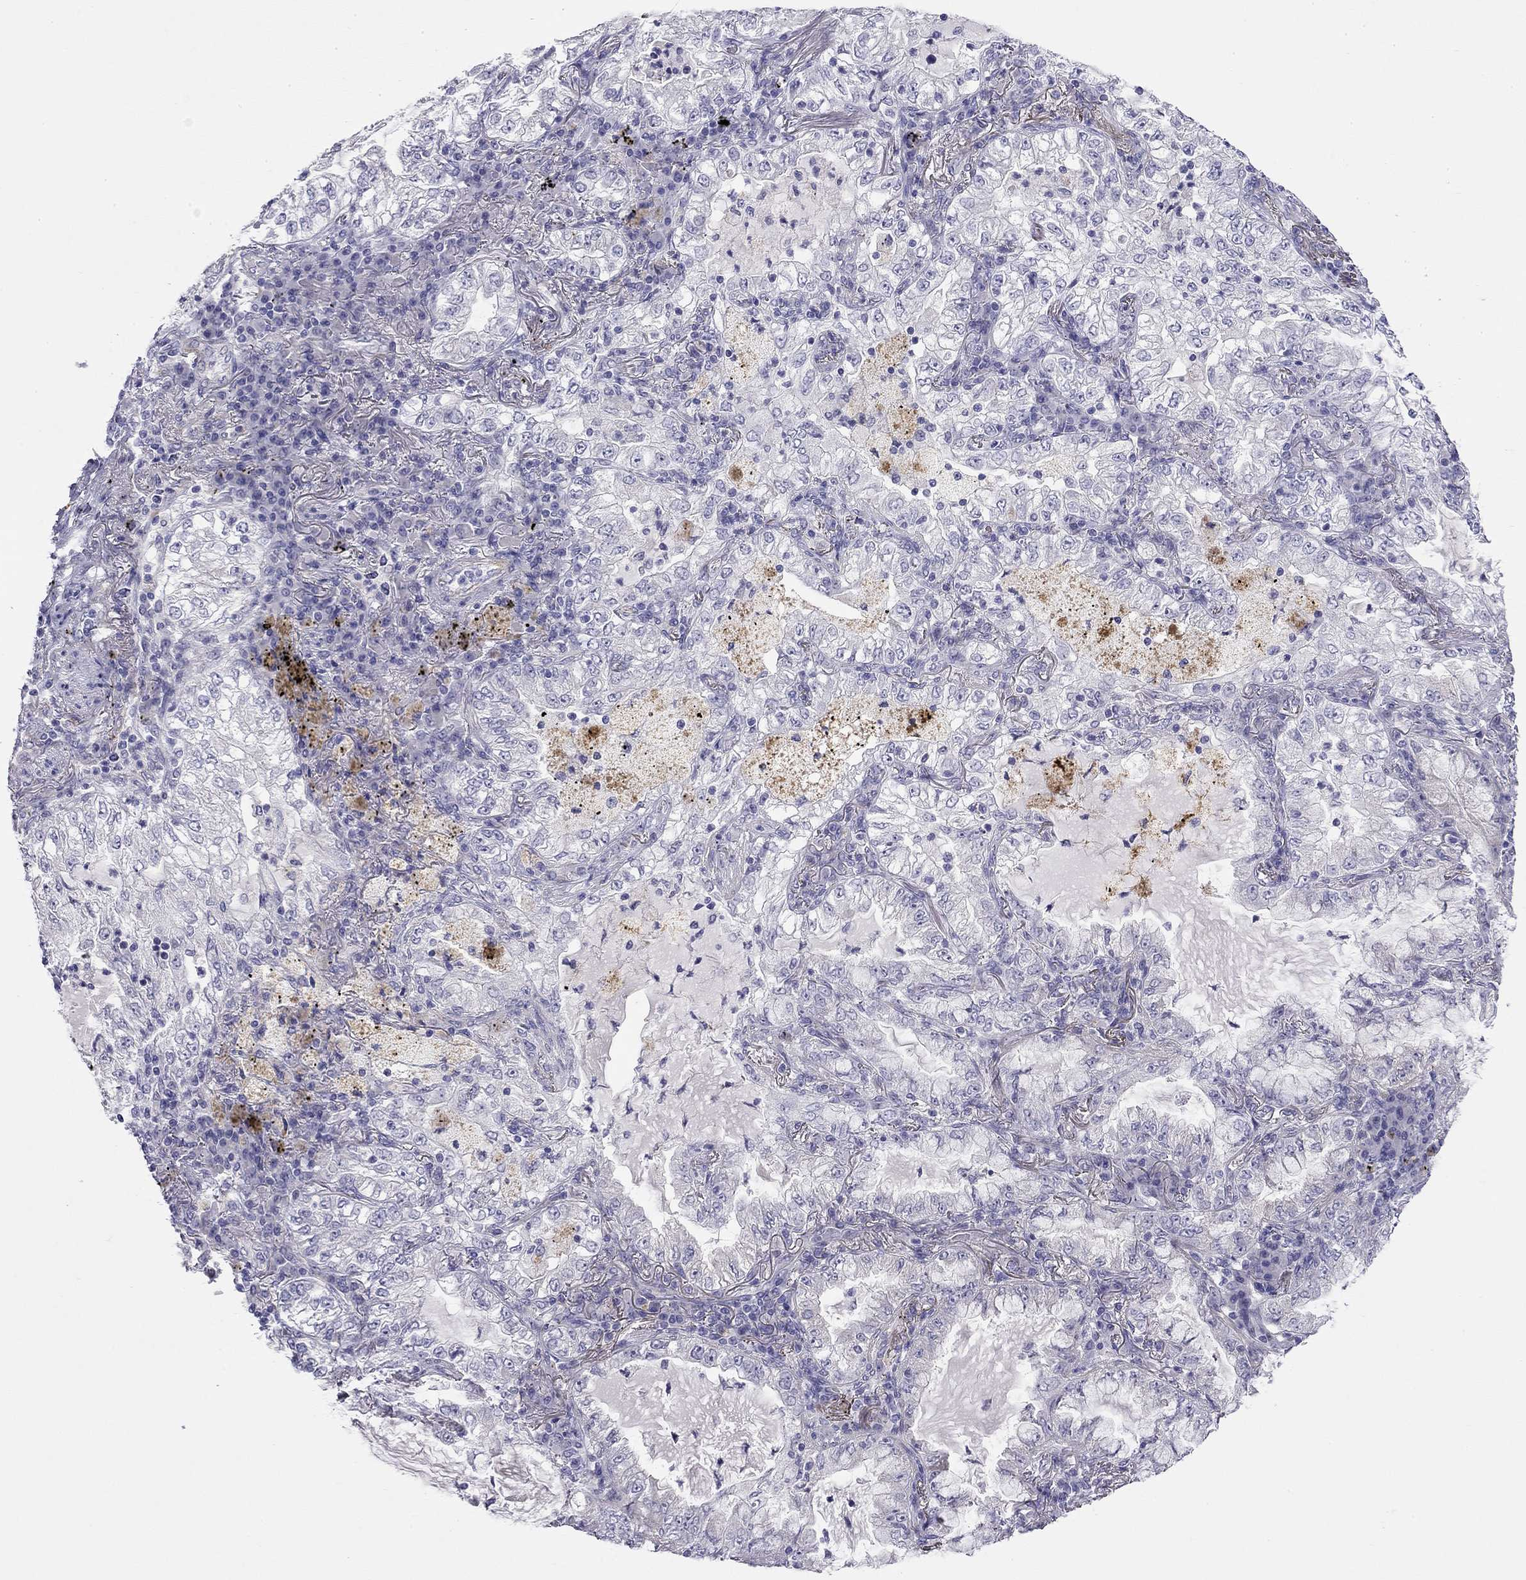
{"staining": {"intensity": "negative", "quantity": "none", "location": "none"}, "tissue": "lung cancer", "cell_type": "Tumor cells", "image_type": "cancer", "snomed": [{"axis": "morphology", "description": "Adenocarcinoma, NOS"}, {"axis": "topography", "description": "Lung"}], "caption": "Lung cancer (adenocarcinoma) was stained to show a protein in brown. There is no significant staining in tumor cells.", "gene": "RTL1", "patient": {"sex": "female", "age": 73}}